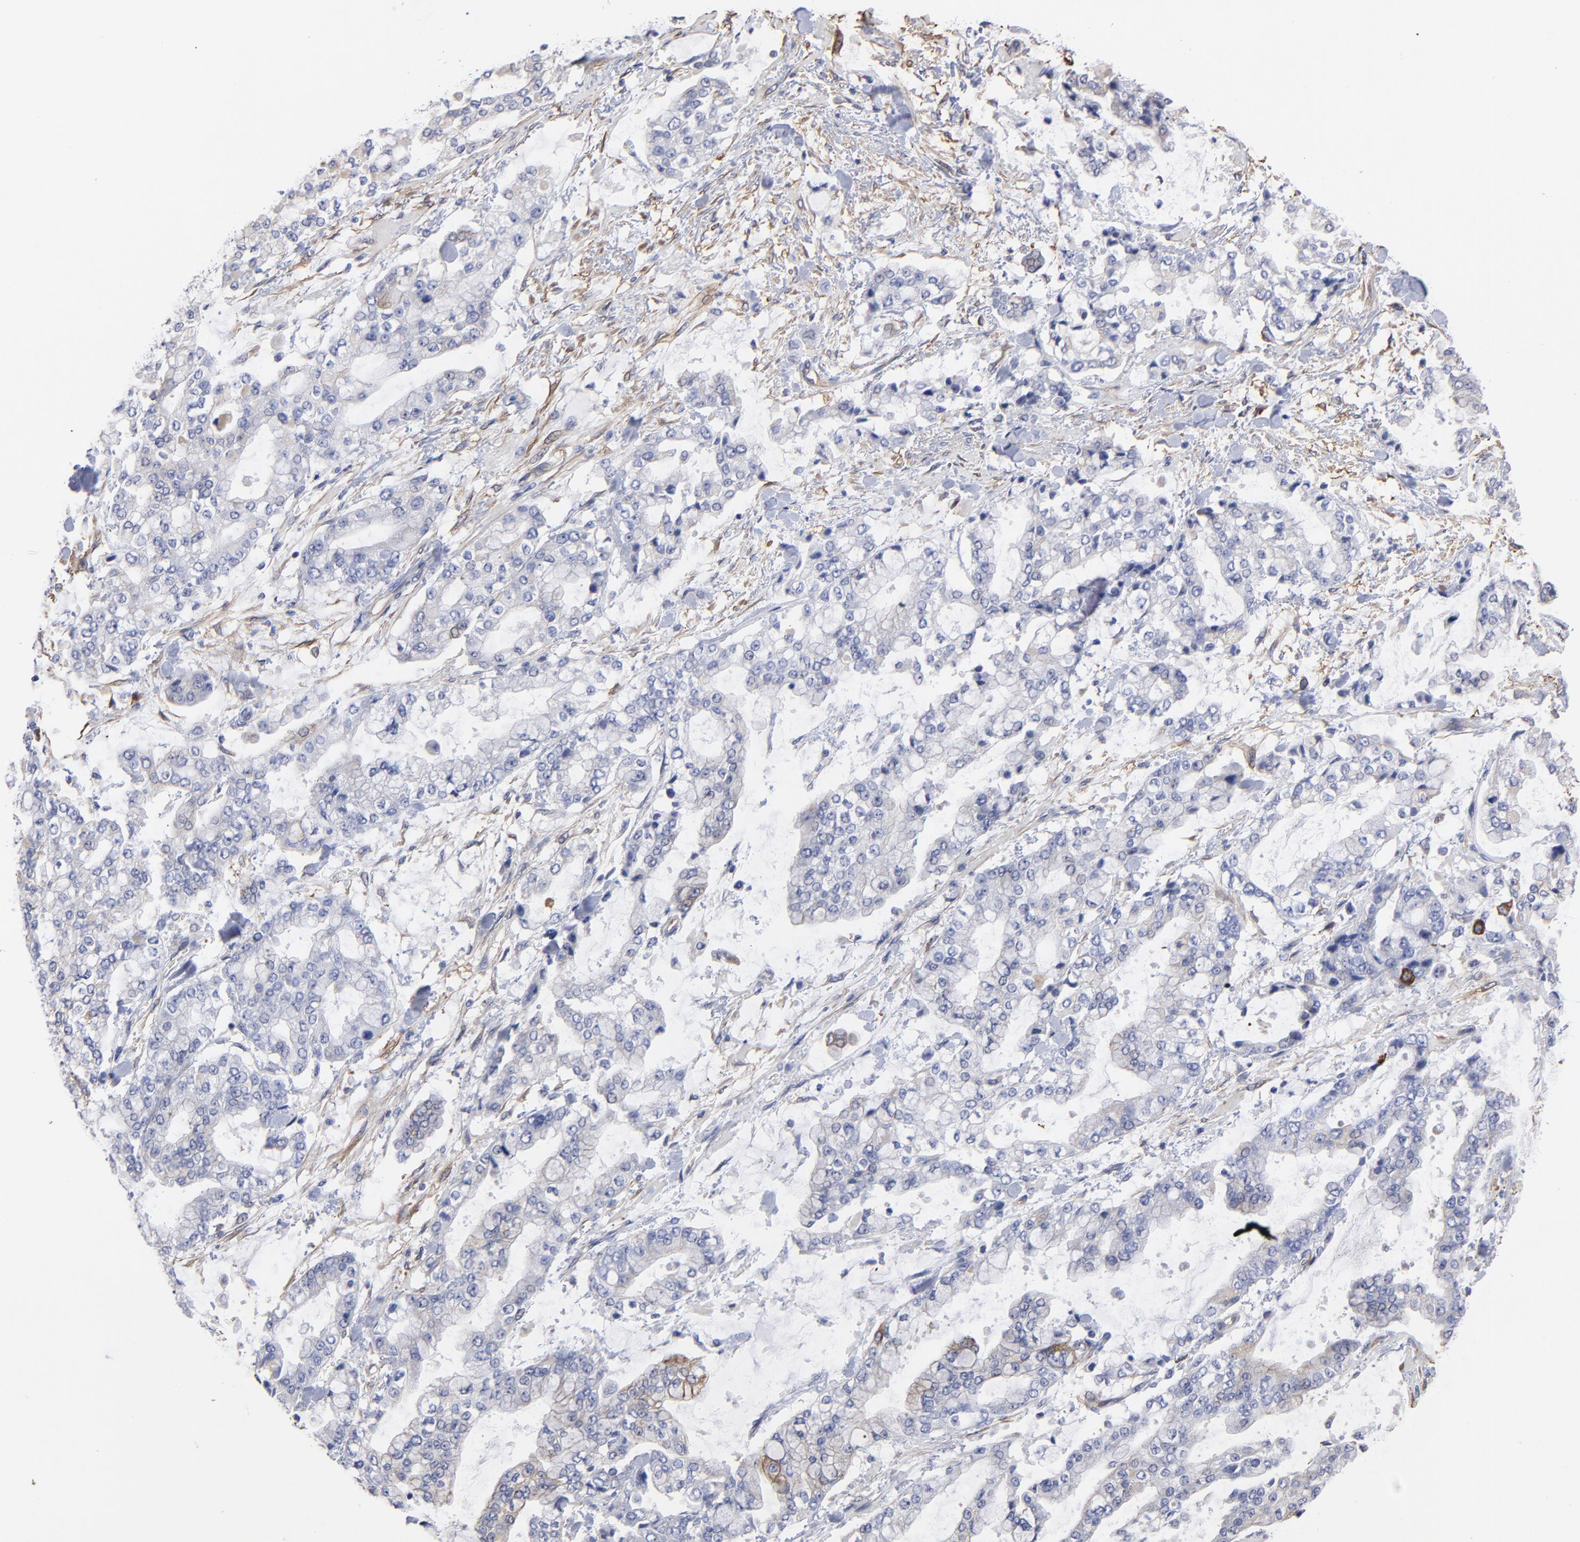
{"staining": {"intensity": "negative", "quantity": "none", "location": "none"}, "tissue": "stomach cancer", "cell_type": "Tumor cells", "image_type": "cancer", "snomed": [{"axis": "morphology", "description": "Normal tissue, NOS"}, {"axis": "morphology", "description": "Adenocarcinoma, NOS"}, {"axis": "topography", "description": "Stomach, upper"}, {"axis": "topography", "description": "Stomach"}], "caption": "Immunohistochemistry (IHC) image of stomach cancer (adenocarcinoma) stained for a protein (brown), which exhibits no positivity in tumor cells.", "gene": "CILP", "patient": {"sex": "male", "age": 76}}